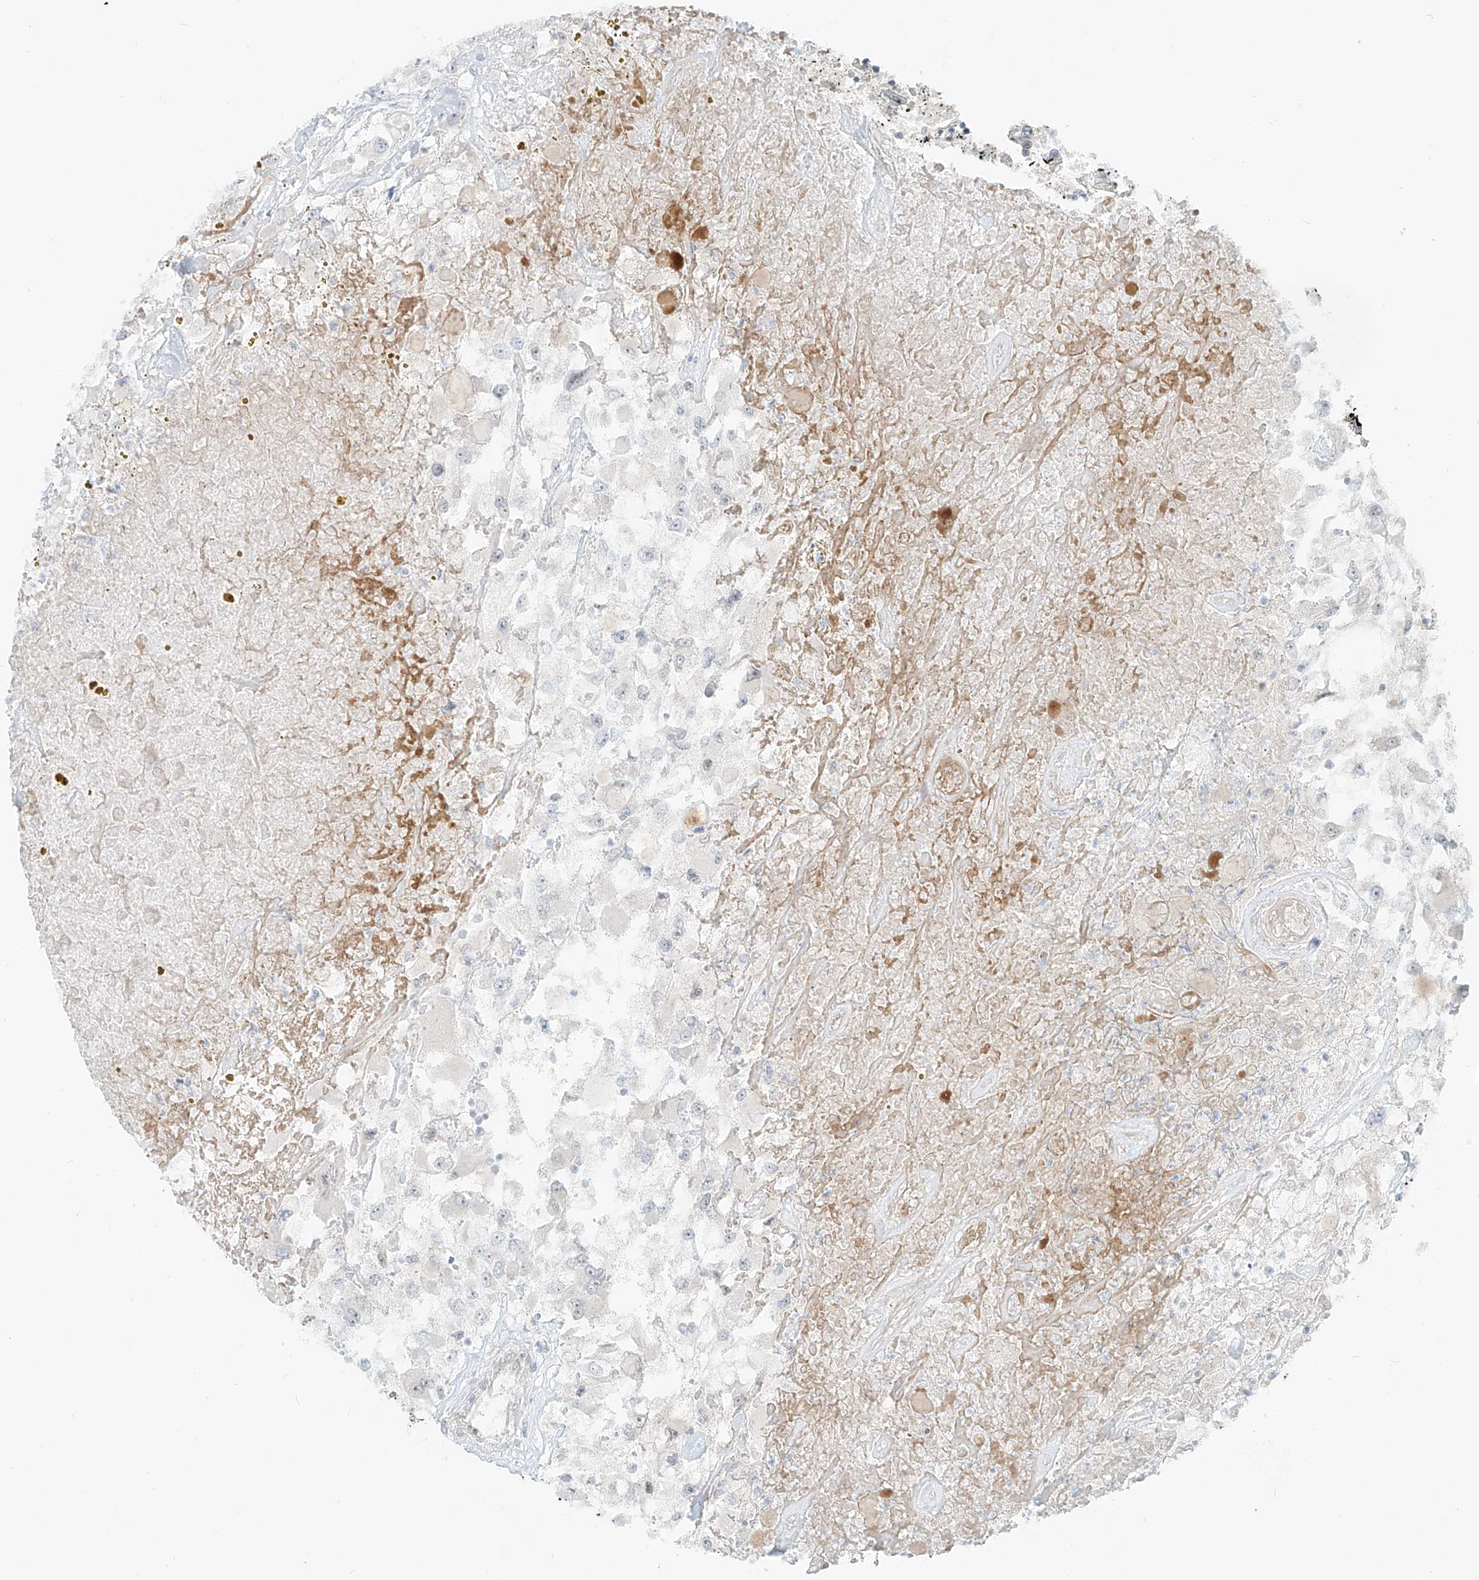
{"staining": {"intensity": "negative", "quantity": "none", "location": "none"}, "tissue": "renal cancer", "cell_type": "Tumor cells", "image_type": "cancer", "snomed": [{"axis": "morphology", "description": "Adenocarcinoma, NOS"}, {"axis": "topography", "description": "Kidney"}], "caption": "This is an immunohistochemistry micrograph of adenocarcinoma (renal). There is no staining in tumor cells.", "gene": "ZNF774", "patient": {"sex": "female", "age": 52}}